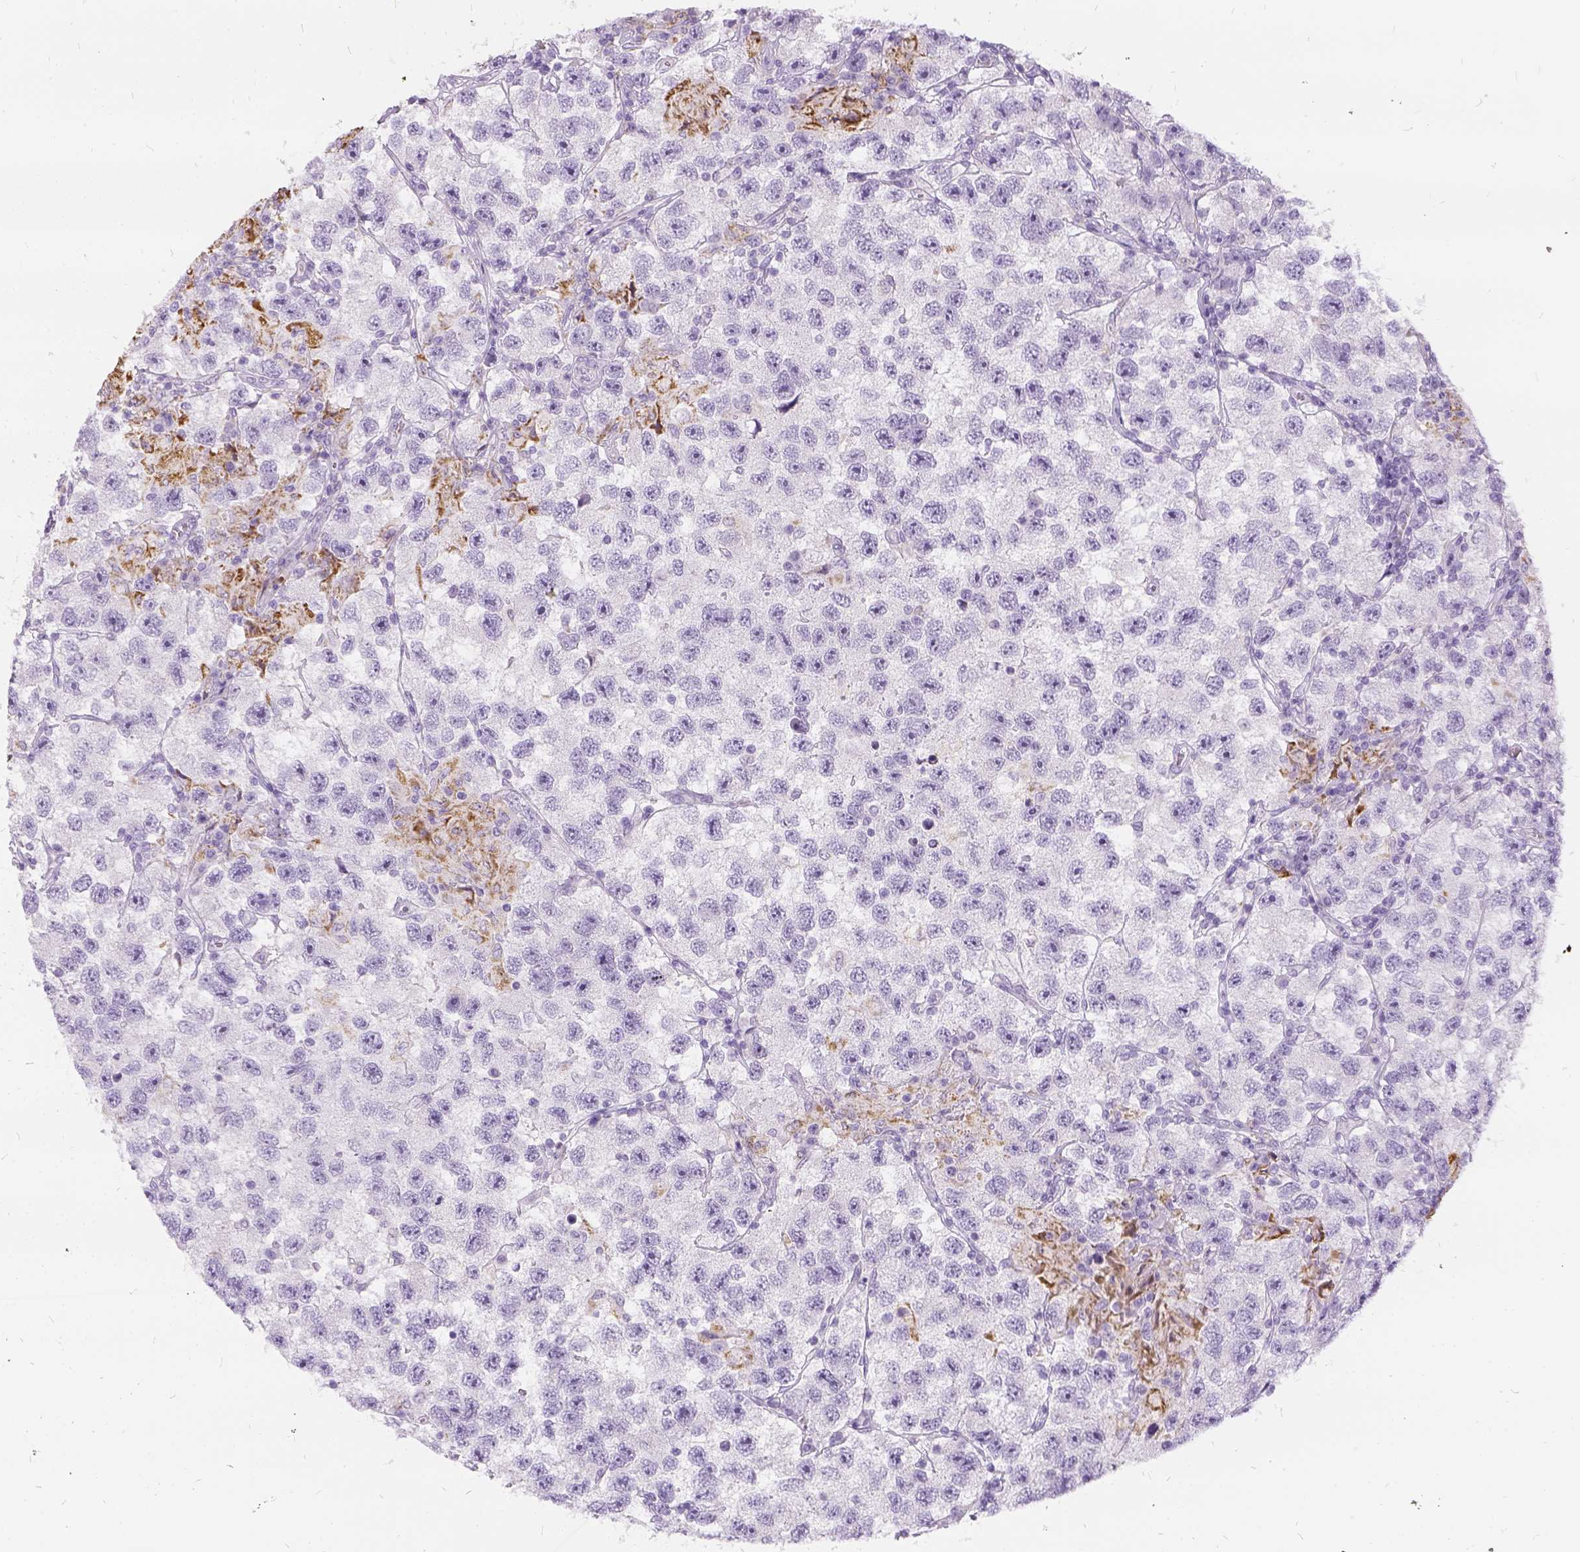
{"staining": {"intensity": "negative", "quantity": "none", "location": "none"}, "tissue": "testis cancer", "cell_type": "Tumor cells", "image_type": "cancer", "snomed": [{"axis": "morphology", "description": "Seminoma, NOS"}, {"axis": "topography", "description": "Testis"}], "caption": "A micrograph of human testis cancer is negative for staining in tumor cells.", "gene": "FDX1", "patient": {"sex": "male", "age": 26}}